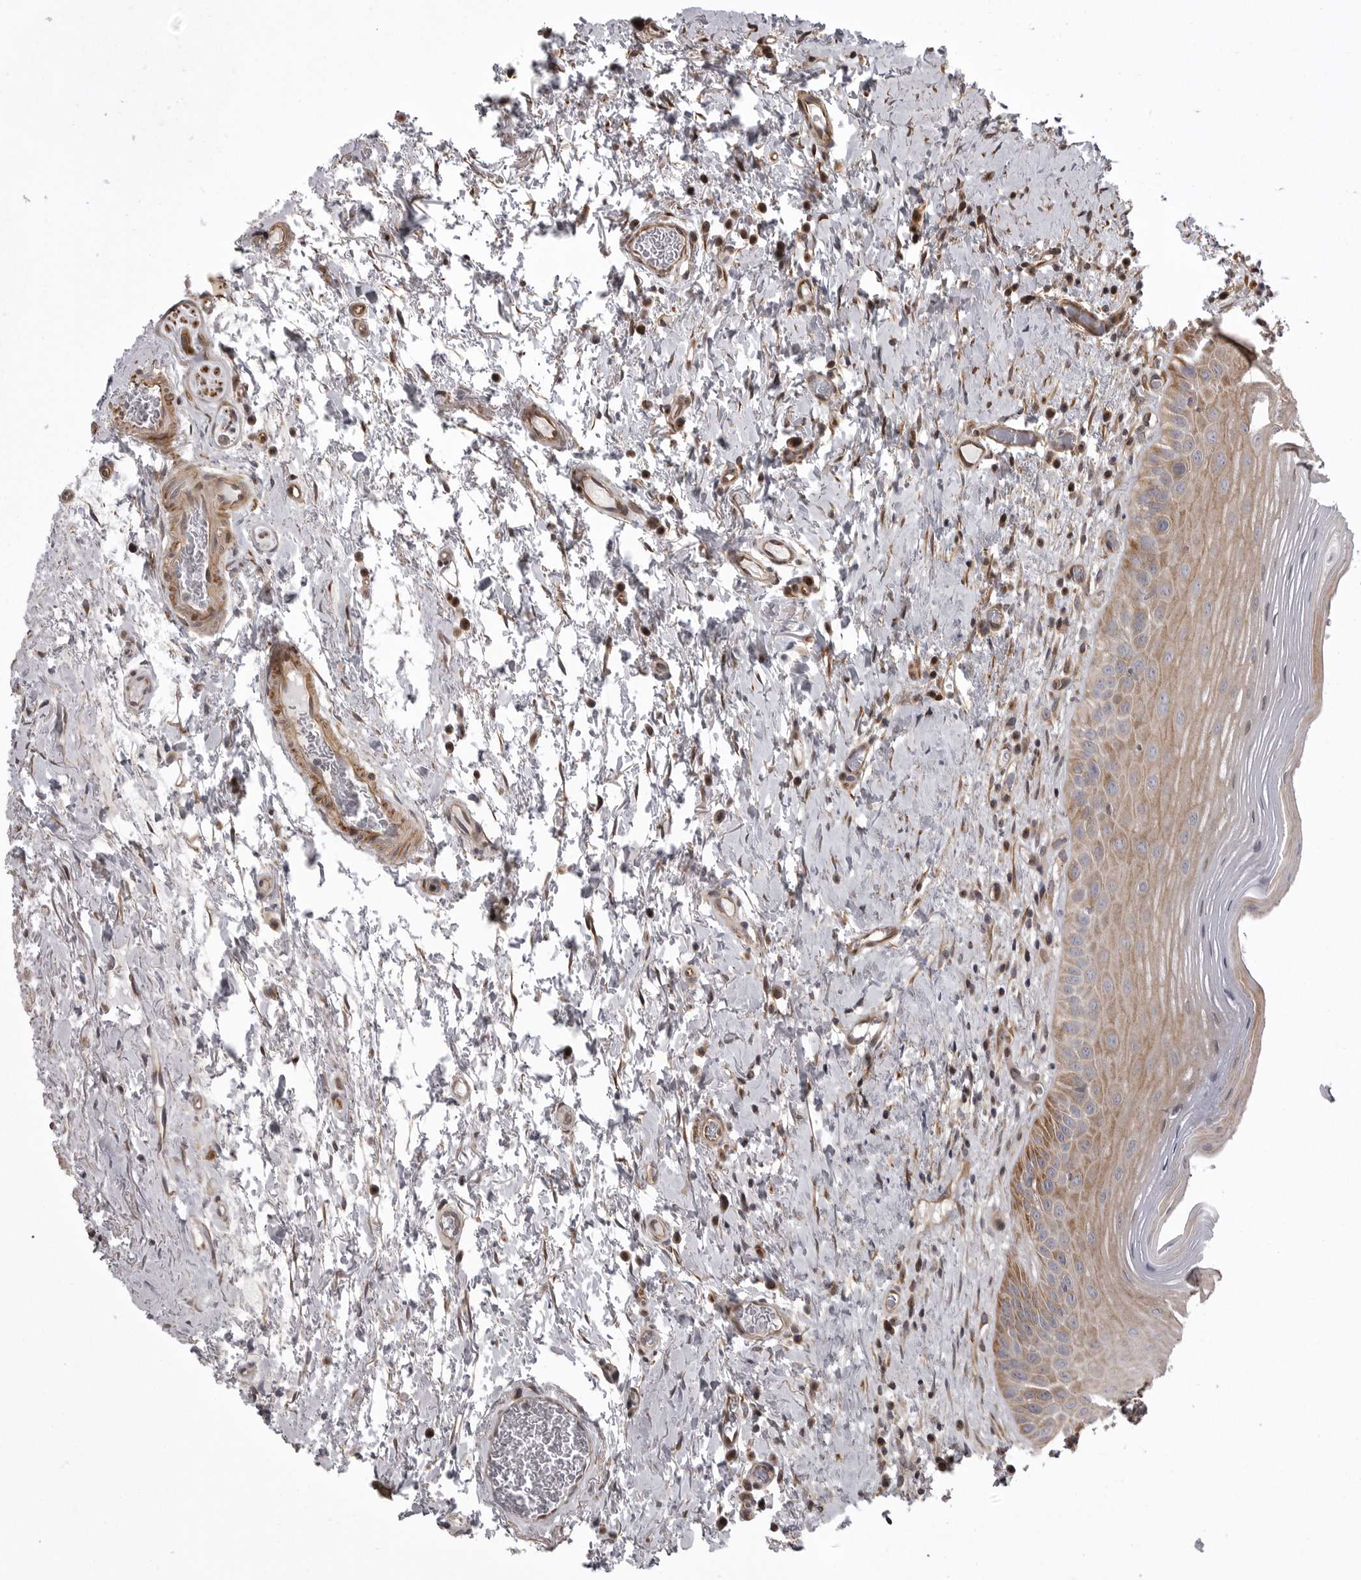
{"staining": {"intensity": "moderate", "quantity": "25%-75%", "location": "cytoplasmic/membranous"}, "tissue": "oral mucosa", "cell_type": "Squamous epithelial cells", "image_type": "normal", "snomed": [{"axis": "morphology", "description": "Normal tissue, NOS"}, {"axis": "topography", "description": "Oral tissue"}], "caption": "Brown immunohistochemical staining in unremarkable oral mucosa shows moderate cytoplasmic/membranous positivity in approximately 25%-75% of squamous epithelial cells.", "gene": "ZNRF1", "patient": {"sex": "male", "age": 82}}